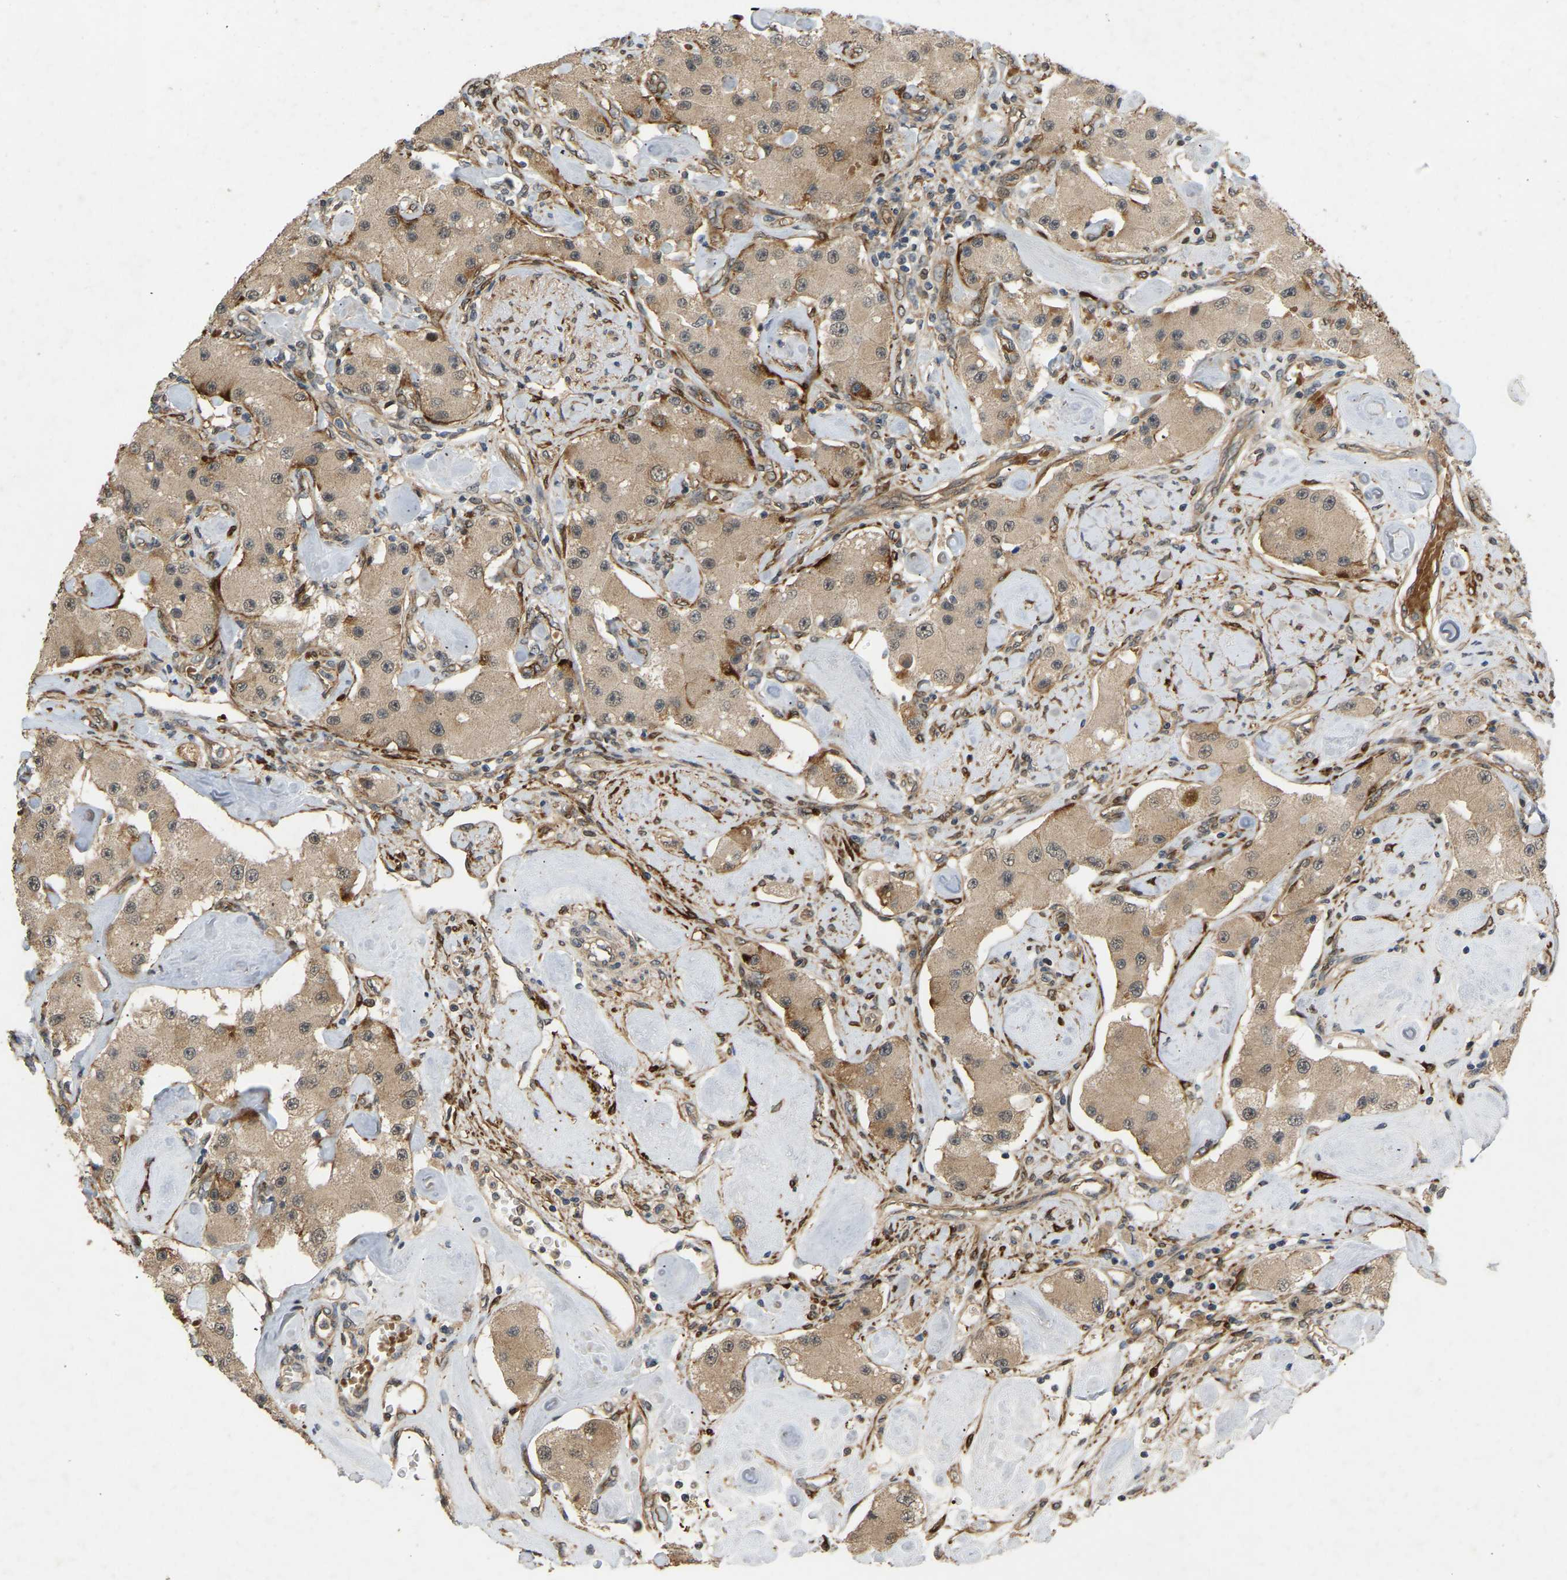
{"staining": {"intensity": "weak", "quantity": ">75%", "location": "cytoplasmic/membranous"}, "tissue": "carcinoid", "cell_type": "Tumor cells", "image_type": "cancer", "snomed": [{"axis": "morphology", "description": "Carcinoid, malignant, NOS"}, {"axis": "topography", "description": "Pancreas"}], "caption": "There is low levels of weak cytoplasmic/membranous expression in tumor cells of carcinoid, as demonstrated by immunohistochemical staining (brown color).", "gene": "LIMK2", "patient": {"sex": "male", "age": 41}}